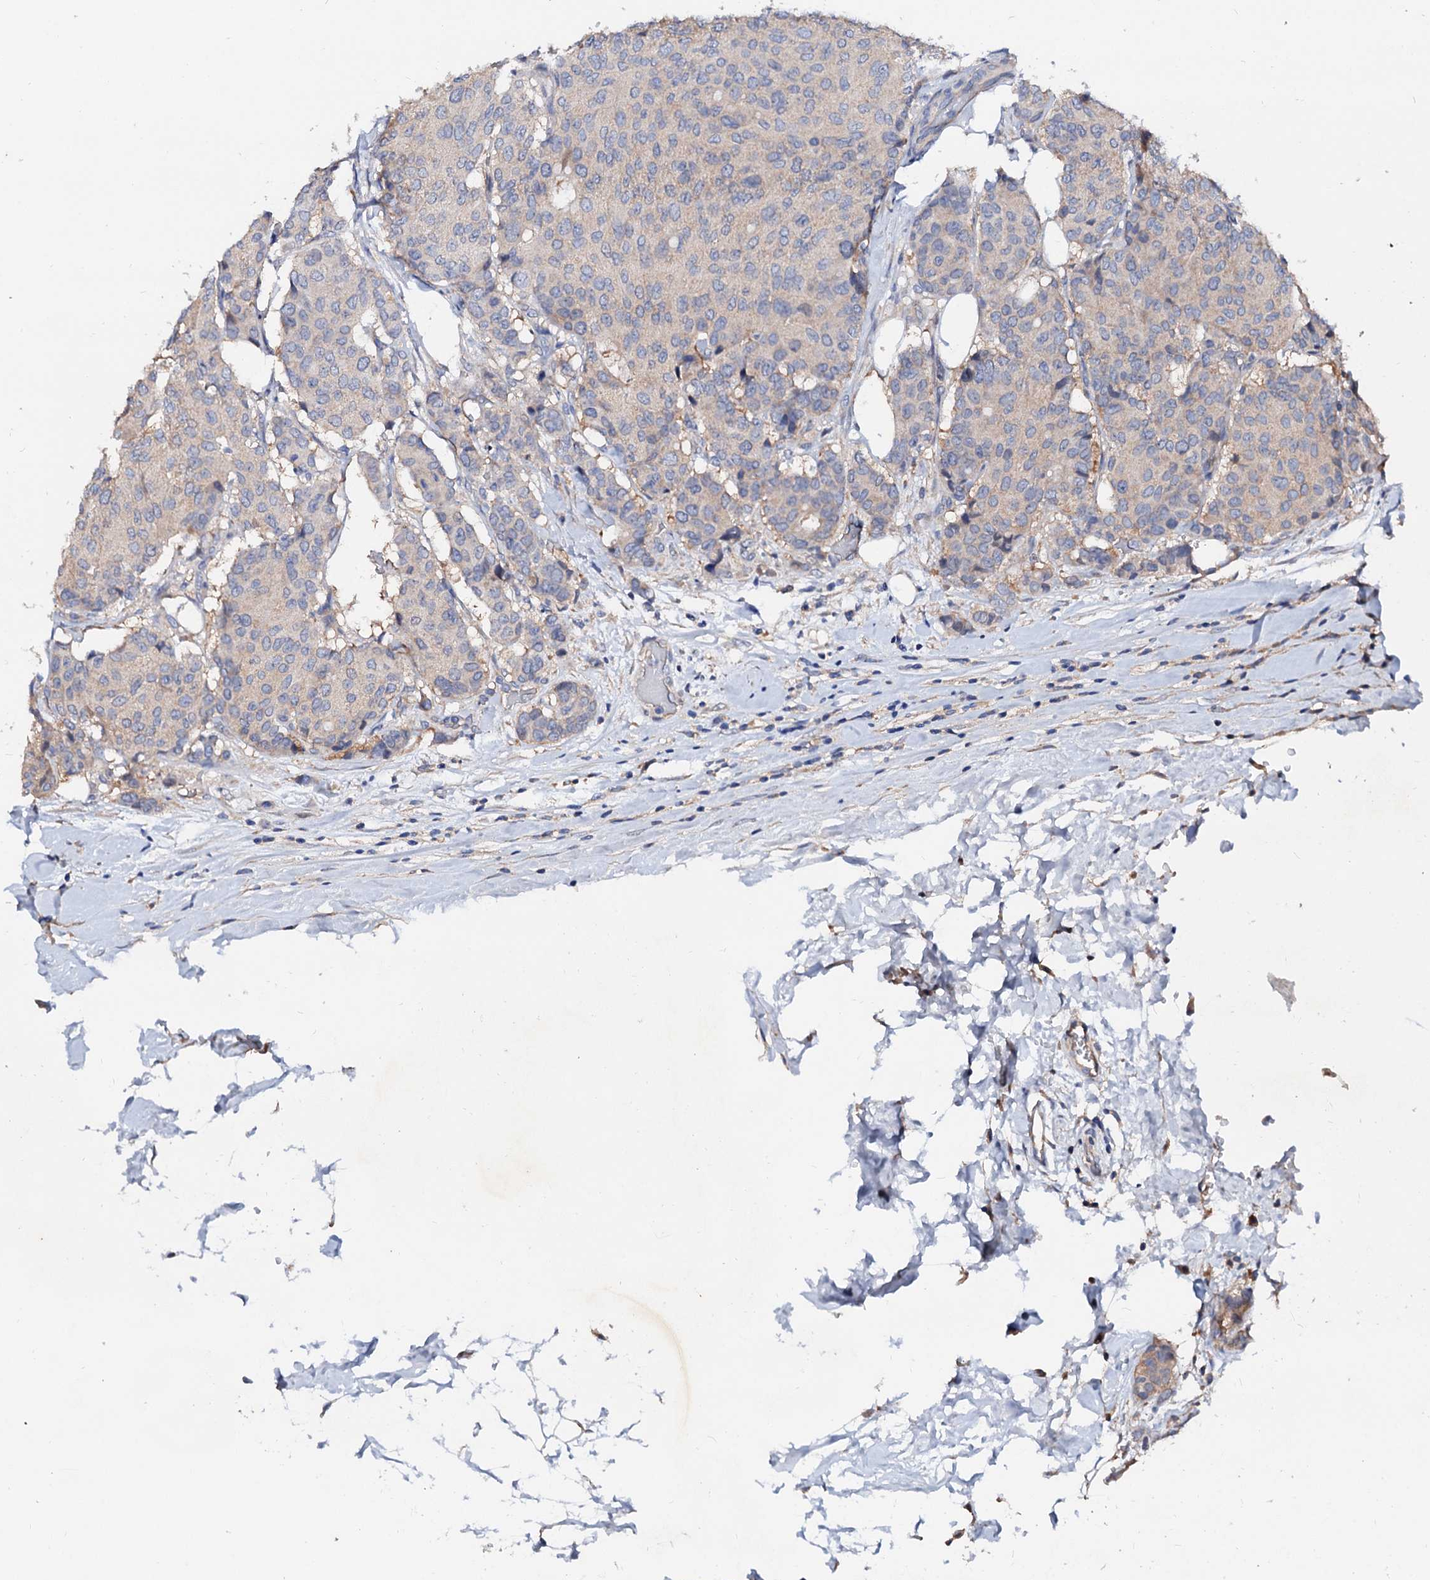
{"staining": {"intensity": "weak", "quantity": "25%-75%", "location": "cytoplasmic/membranous"}, "tissue": "breast cancer", "cell_type": "Tumor cells", "image_type": "cancer", "snomed": [{"axis": "morphology", "description": "Duct carcinoma"}, {"axis": "topography", "description": "Breast"}], "caption": "Human breast infiltrating ductal carcinoma stained with a protein marker reveals weak staining in tumor cells.", "gene": "EXTL1", "patient": {"sex": "female", "age": 75}}